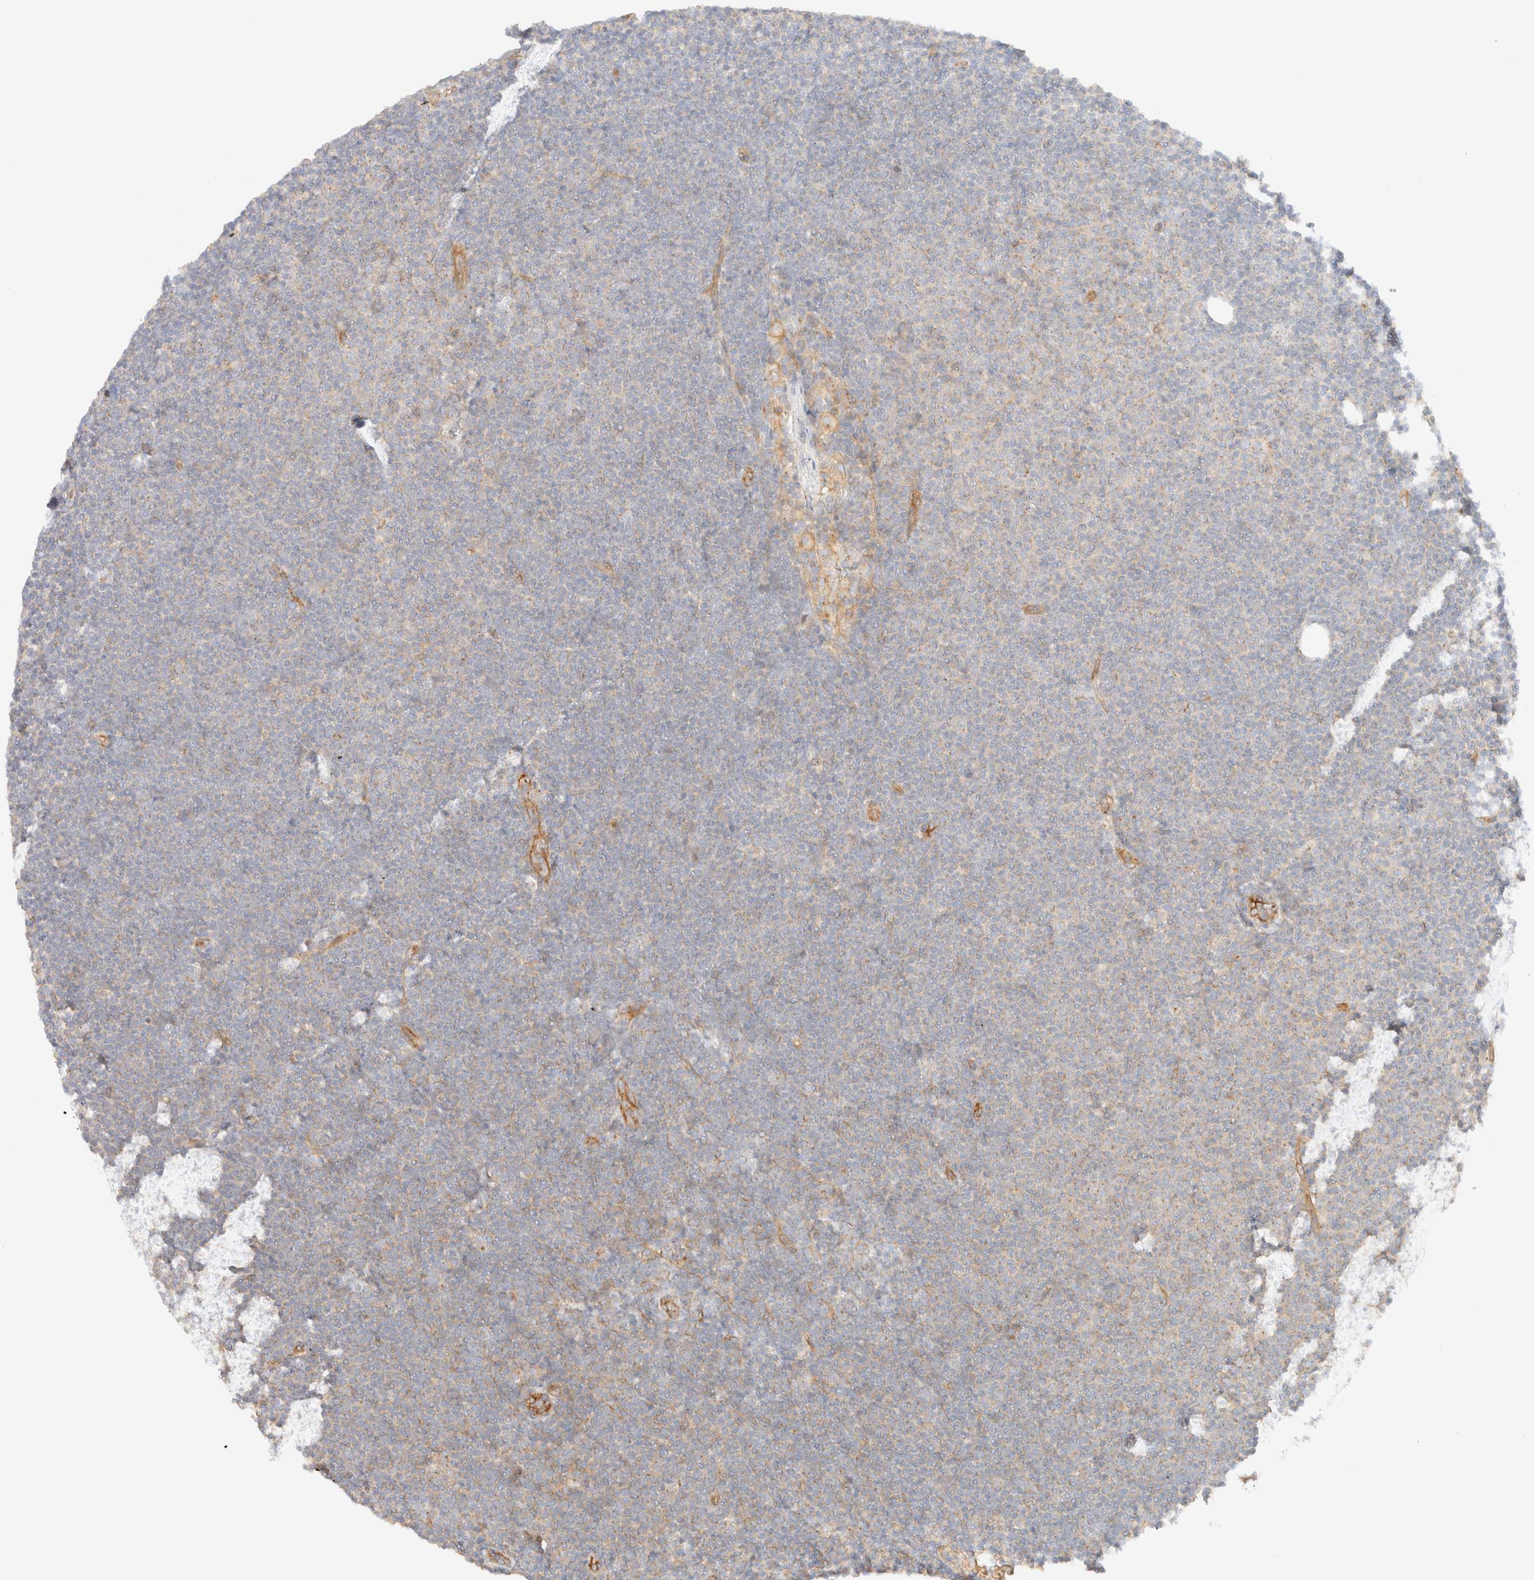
{"staining": {"intensity": "negative", "quantity": "none", "location": "none"}, "tissue": "lymphoma", "cell_type": "Tumor cells", "image_type": "cancer", "snomed": [{"axis": "morphology", "description": "Malignant lymphoma, non-Hodgkin's type, Low grade"}, {"axis": "topography", "description": "Lymph node"}], "caption": "Tumor cells show no significant expression in malignant lymphoma, non-Hodgkin's type (low-grade).", "gene": "MYO10", "patient": {"sex": "female", "age": 53}}